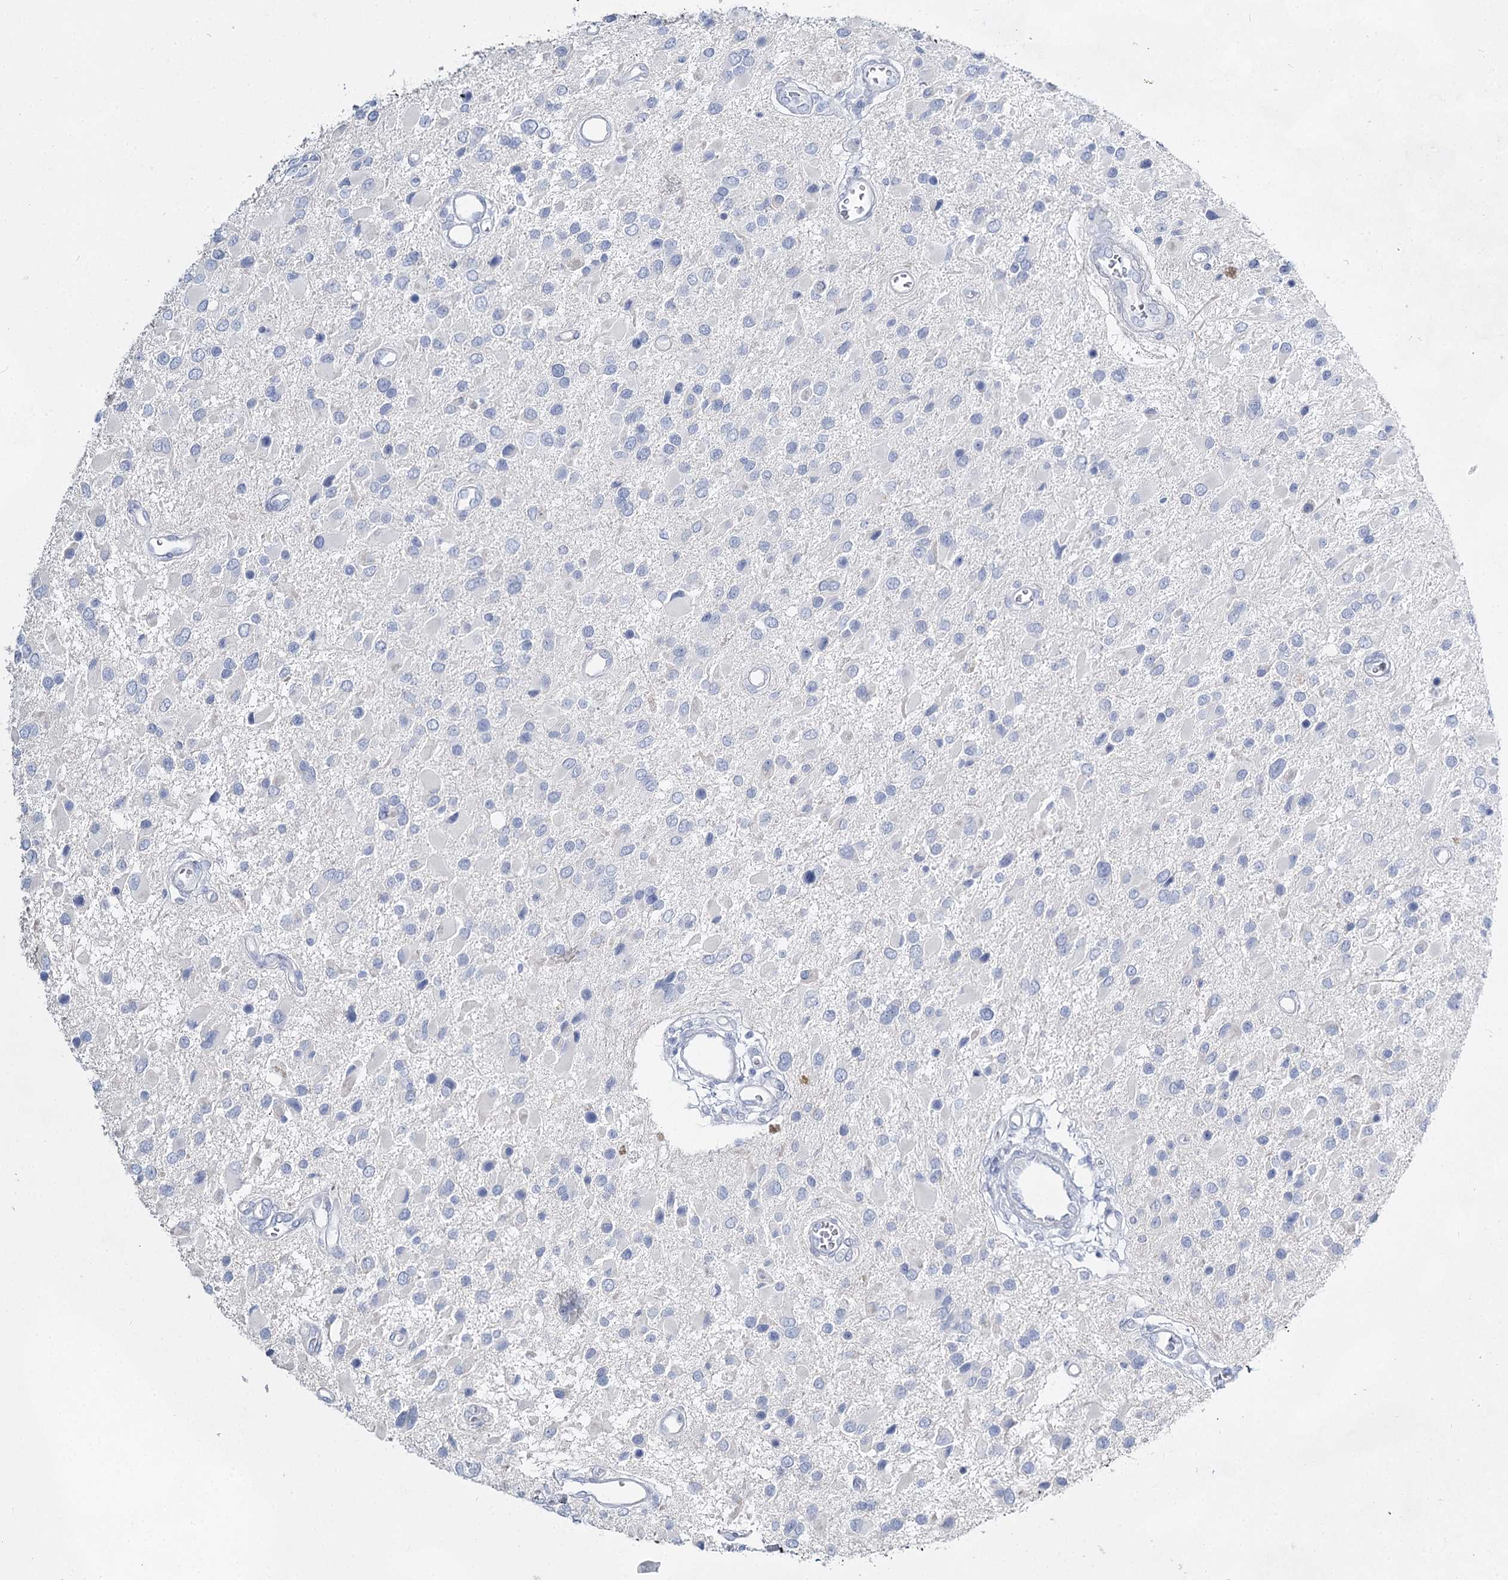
{"staining": {"intensity": "negative", "quantity": "none", "location": "none"}, "tissue": "glioma", "cell_type": "Tumor cells", "image_type": "cancer", "snomed": [{"axis": "morphology", "description": "Glioma, malignant, High grade"}, {"axis": "topography", "description": "Brain"}], "caption": "The immunohistochemistry (IHC) image has no significant positivity in tumor cells of glioma tissue.", "gene": "SLC17A2", "patient": {"sex": "male", "age": 53}}